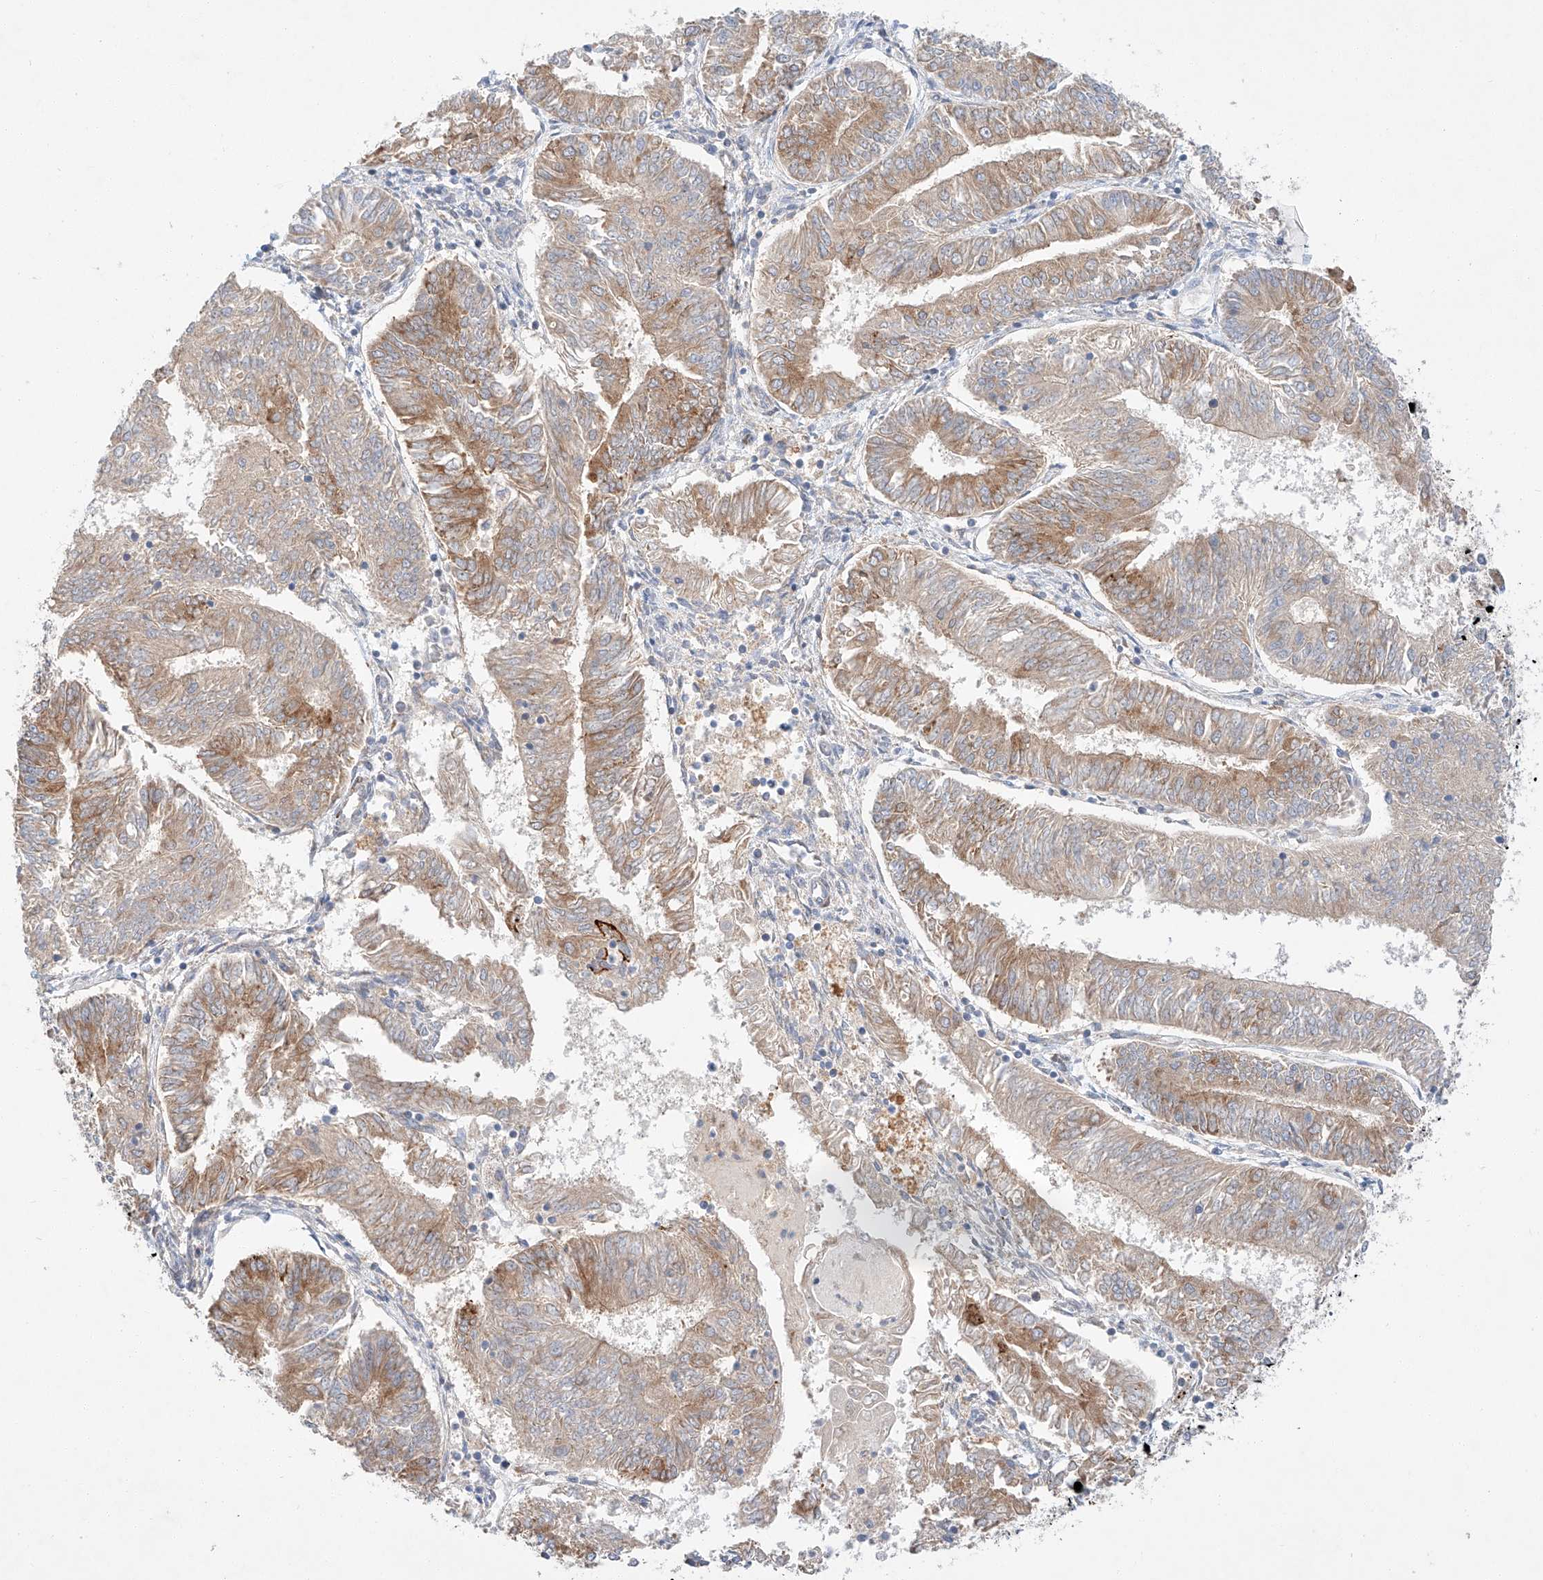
{"staining": {"intensity": "moderate", "quantity": "25%-75%", "location": "cytoplasmic/membranous"}, "tissue": "endometrial cancer", "cell_type": "Tumor cells", "image_type": "cancer", "snomed": [{"axis": "morphology", "description": "Adenocarcinoma, NOS"}, {"axis": "topography", "description": "Endometrium"}], "caption": "Immunohistochemistry (IHC) photomicrograph of neoplastic tissue: human adenocarcinoma (endometrial) stained using immunohistochemistry displays medium levels of moderate protein expression localized specifically in the cytoplasmic/membranous of tumor cells, appearing as a cytoplasmic/membranous brown color.", "gene": "MINDY4", "patient": {"sex": "female", "age": 58}}